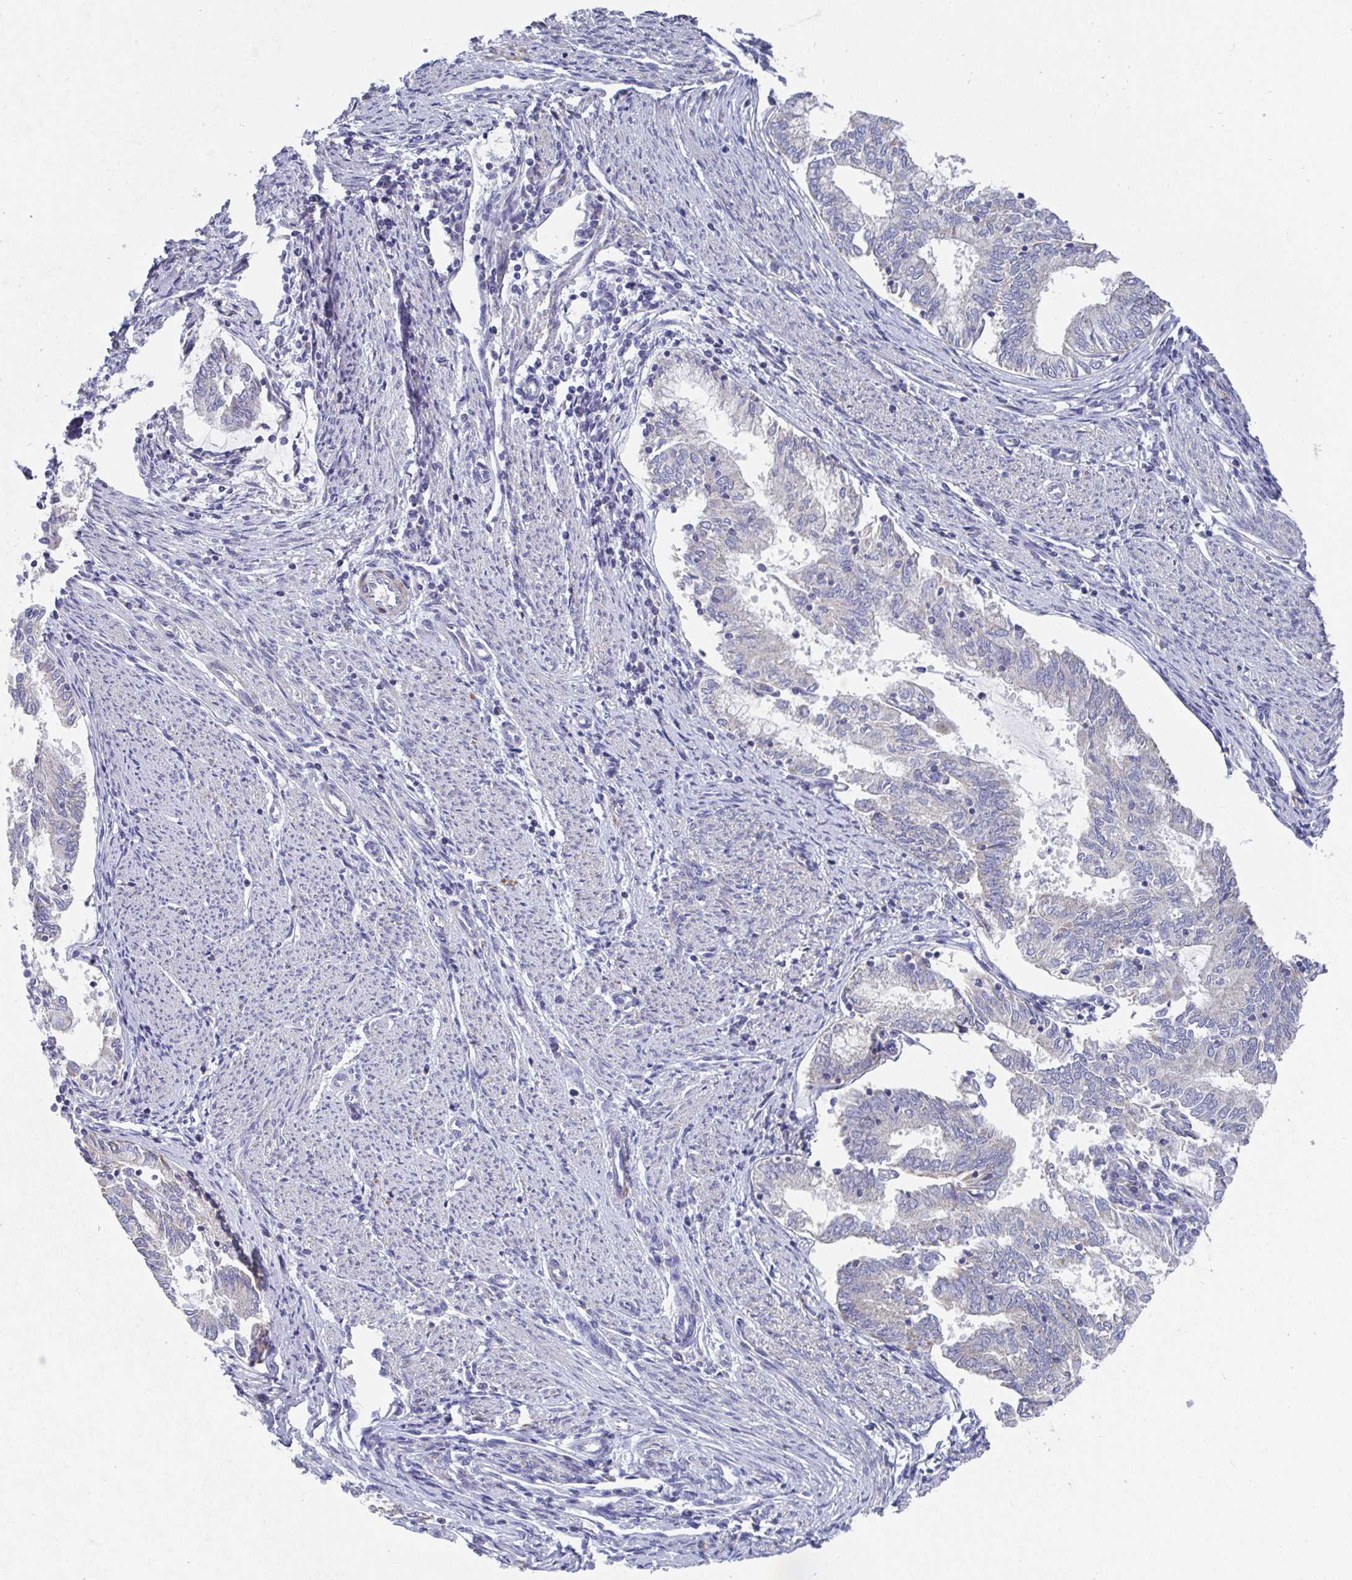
{"staining": {"intensity": "negative", "quantity": "none", "location": "none"}, "tissue": "endometrial cancer", "cell_type": "Tumor cells", "image_type": "cancer", "snomed": [{"axis": "morphology", "description": "Adenocarcinoma, NOS"}, {"axis": "topography", "description": "Endometrium"}], "caption": "A high-resolution image shows immunohistochemistry staining of endometrial adenocarcinoma, which exhibits no significant staining in tumor cells.", "gene": "ATP5F1C", "patient": {"sex": "female", "age": 79}}